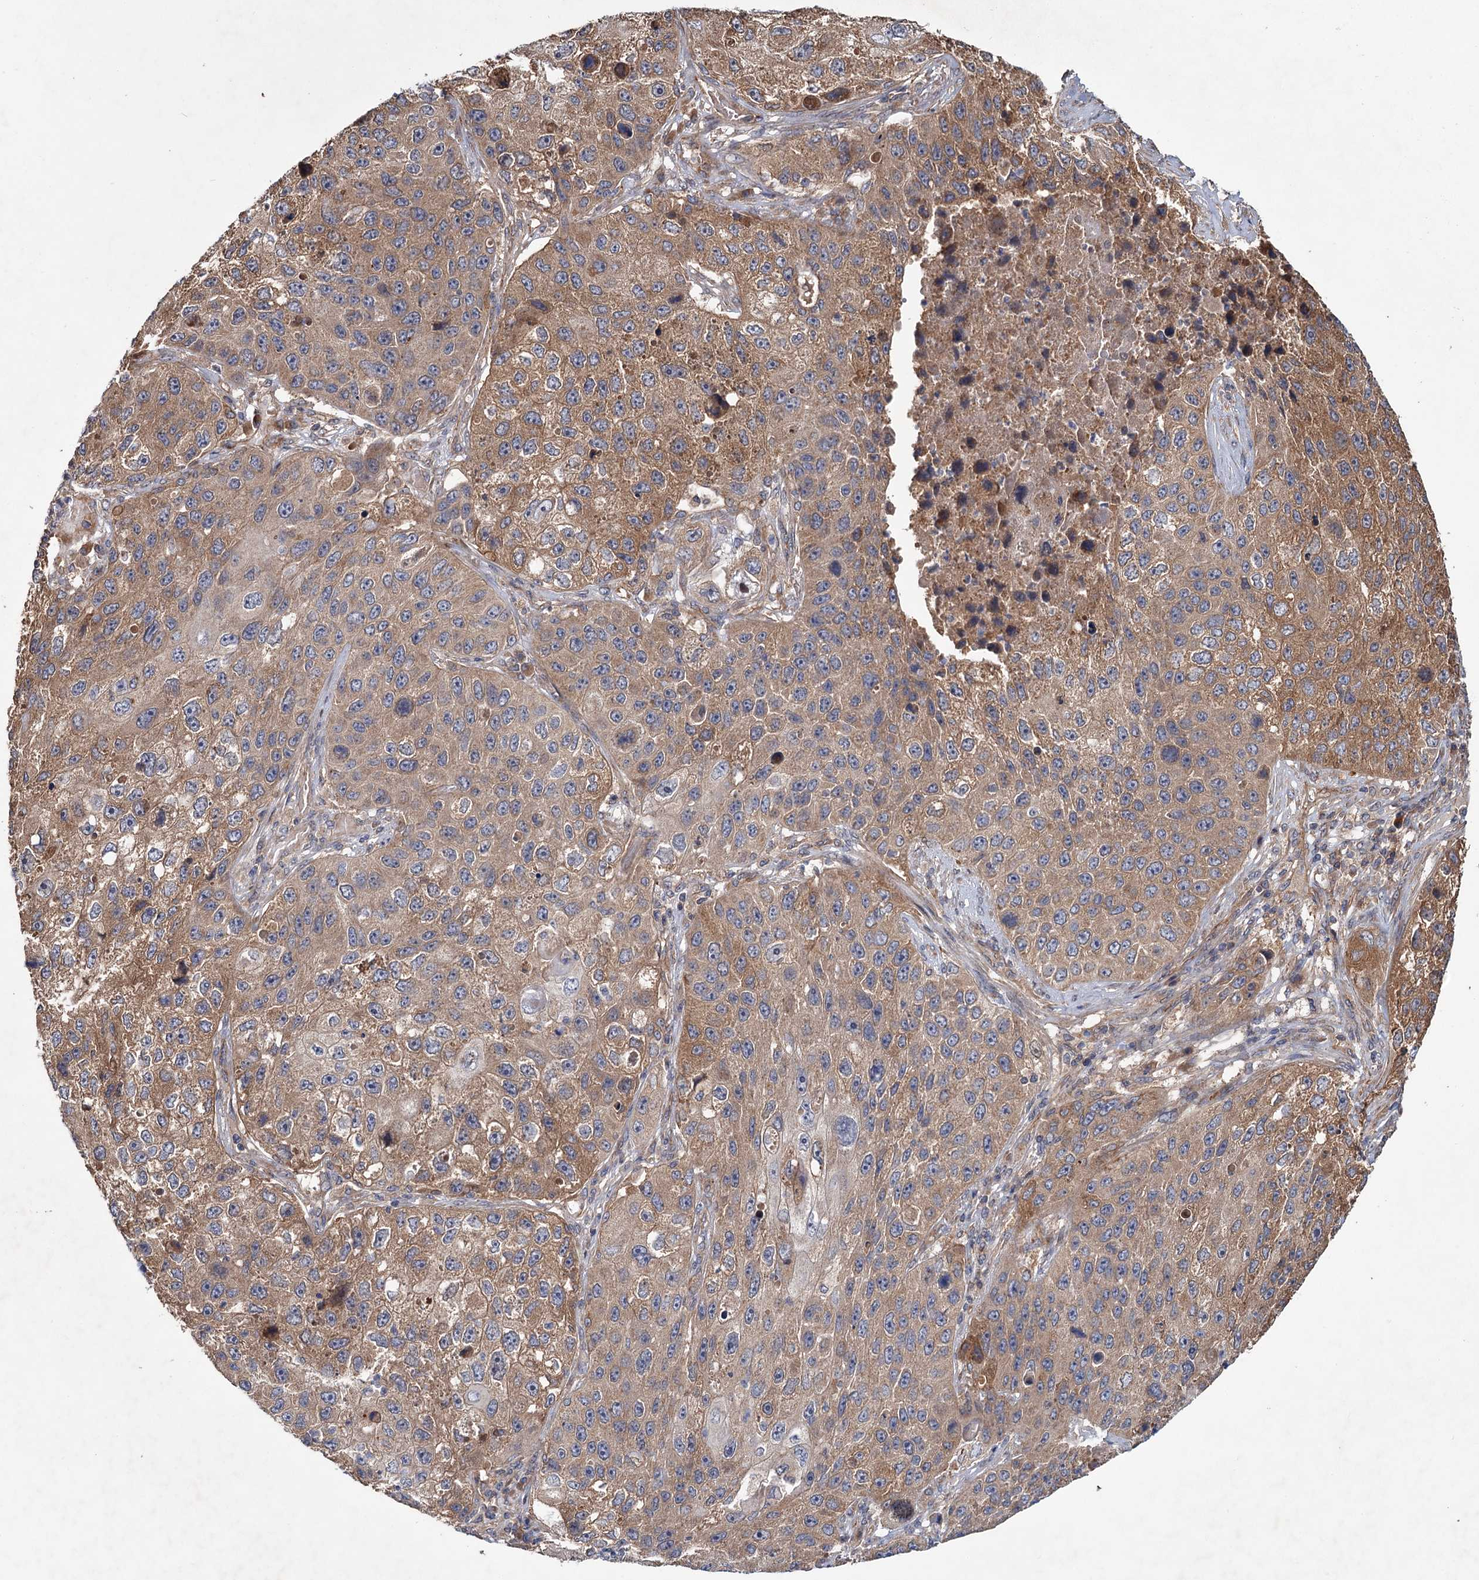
{"staining": {"intensity": "moderate", "quantity": ">75%", "location": "cytoplasmic/membranous"}, "tissue": "lung cancer", "cell_type": "Tumor cells", "image_type": "cancer", "snomed": [{"axis": "morphology", "description": "Squamous cell carcinoma, NOS"}, {"axis": "topography", "description": "Lung"}], "caption": "High-magnification brightfield microscopy of lung cancer (squamous cell carcinoma) stained with DAB (3,3'-diaminobenzidine) (brown) and counterstained with hematoxylin (blue). tumor cells exhibit moderate cytoplasmic/membranous positivity is seen in about>75% of cells.", "gene": "MTRR", "patient": {"sex": "male", "age": 61}}